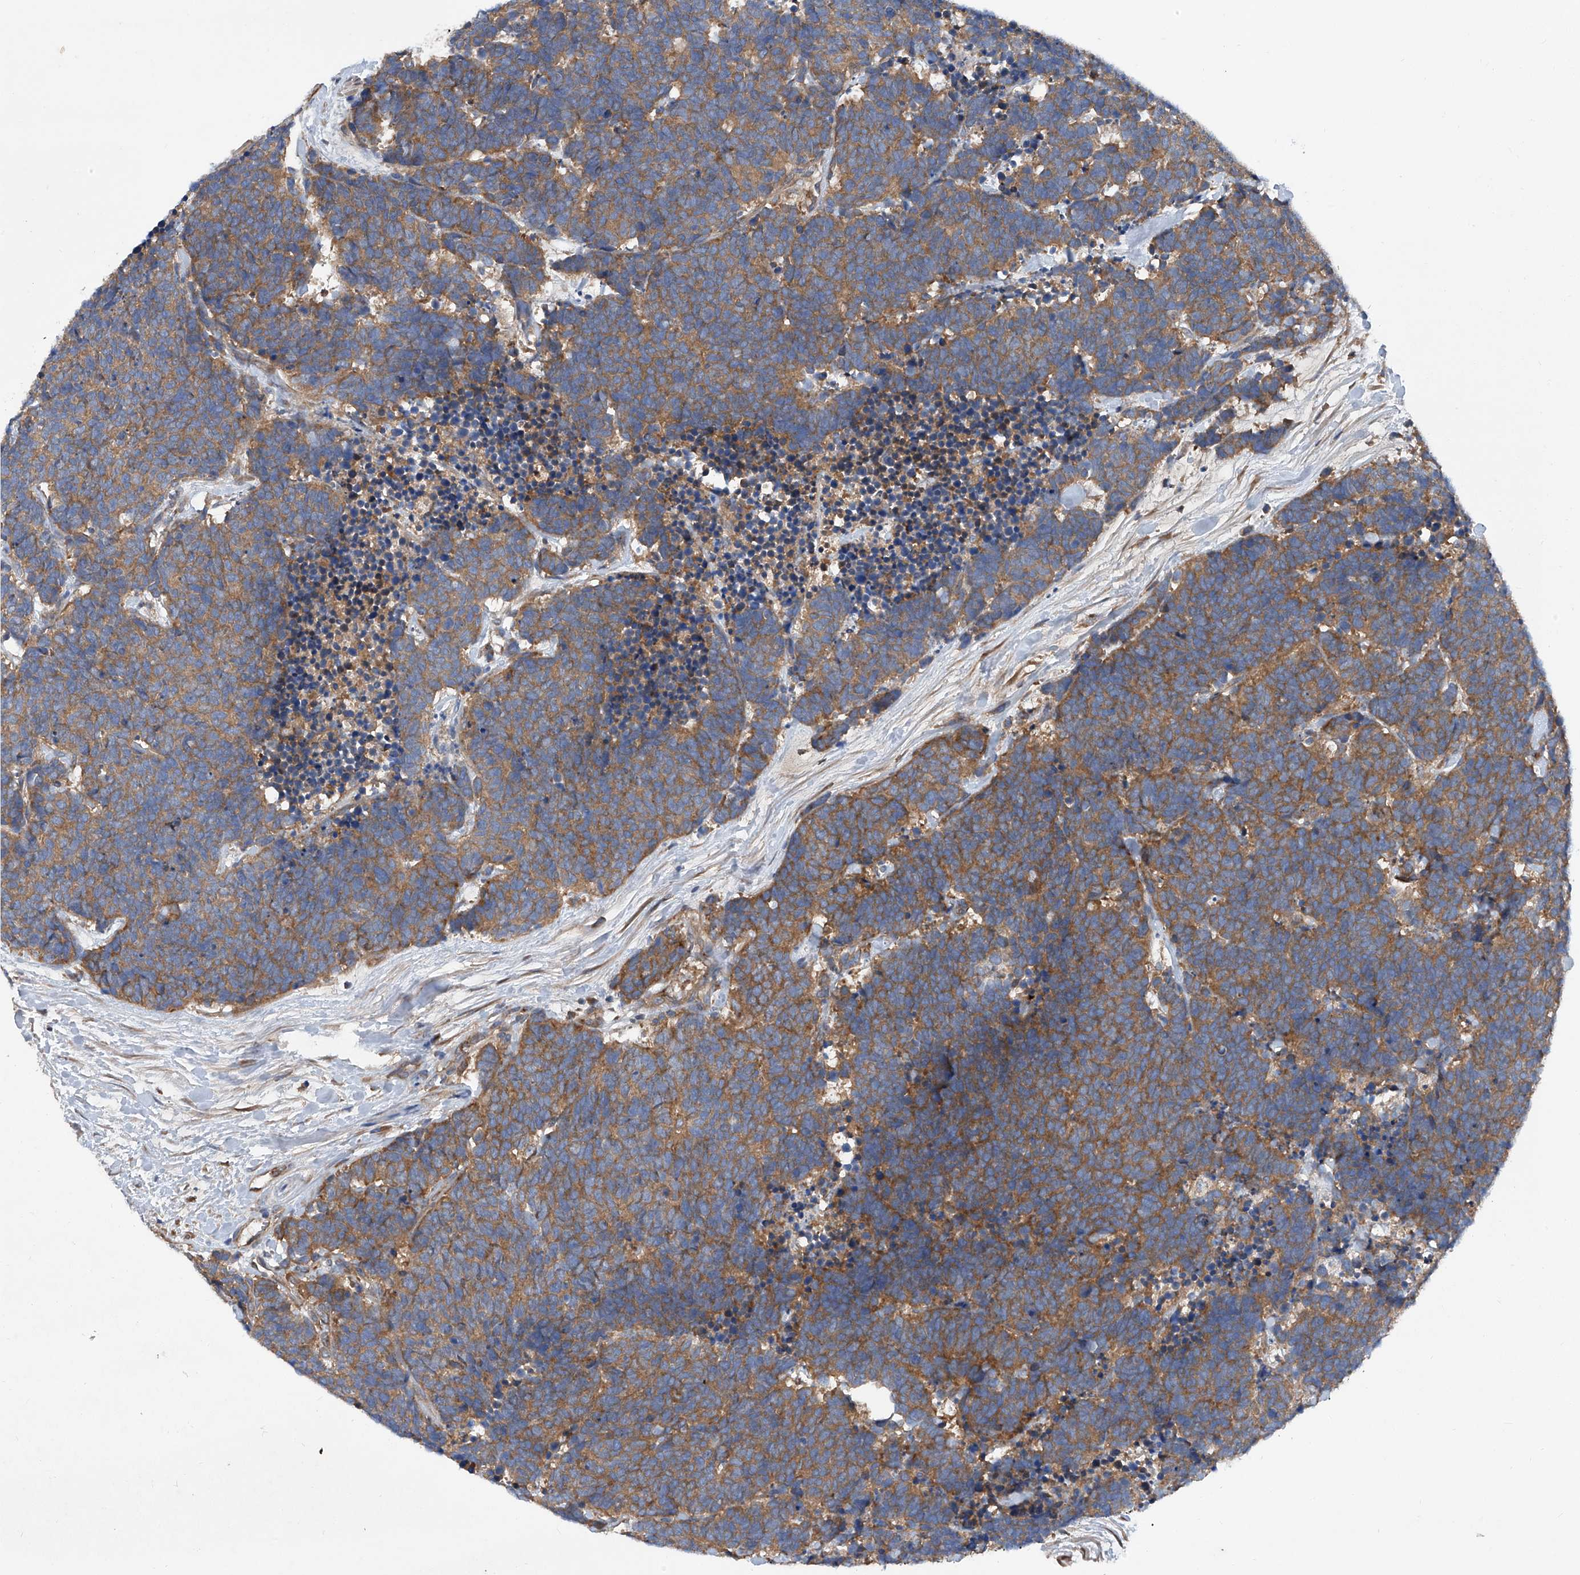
{"staining": {"intensity": "moderate", "quantity": ">75%", "location": "cytoplasmic/membranous"}, "tissue": "carcinoid", "cell_type": "Tumor cells", "image_type": "cancer", "snomed": [{"axis": "morphology", "description": "Carcinoma, NOS"}, {"axis": "morphology", "description": "Carcinoid, malignant, NOS"}, {"axis": "topography", "description": "Urinary bladder"}], "caption": "Approximately >75% of tumor cells in carcinoid exhibit moderate cytoplasmic/membranous protein staining as visualized by brown immunohistochemical staining.", "gene": "ASCC3", "patient": {"sex": "male", "age": 57}}